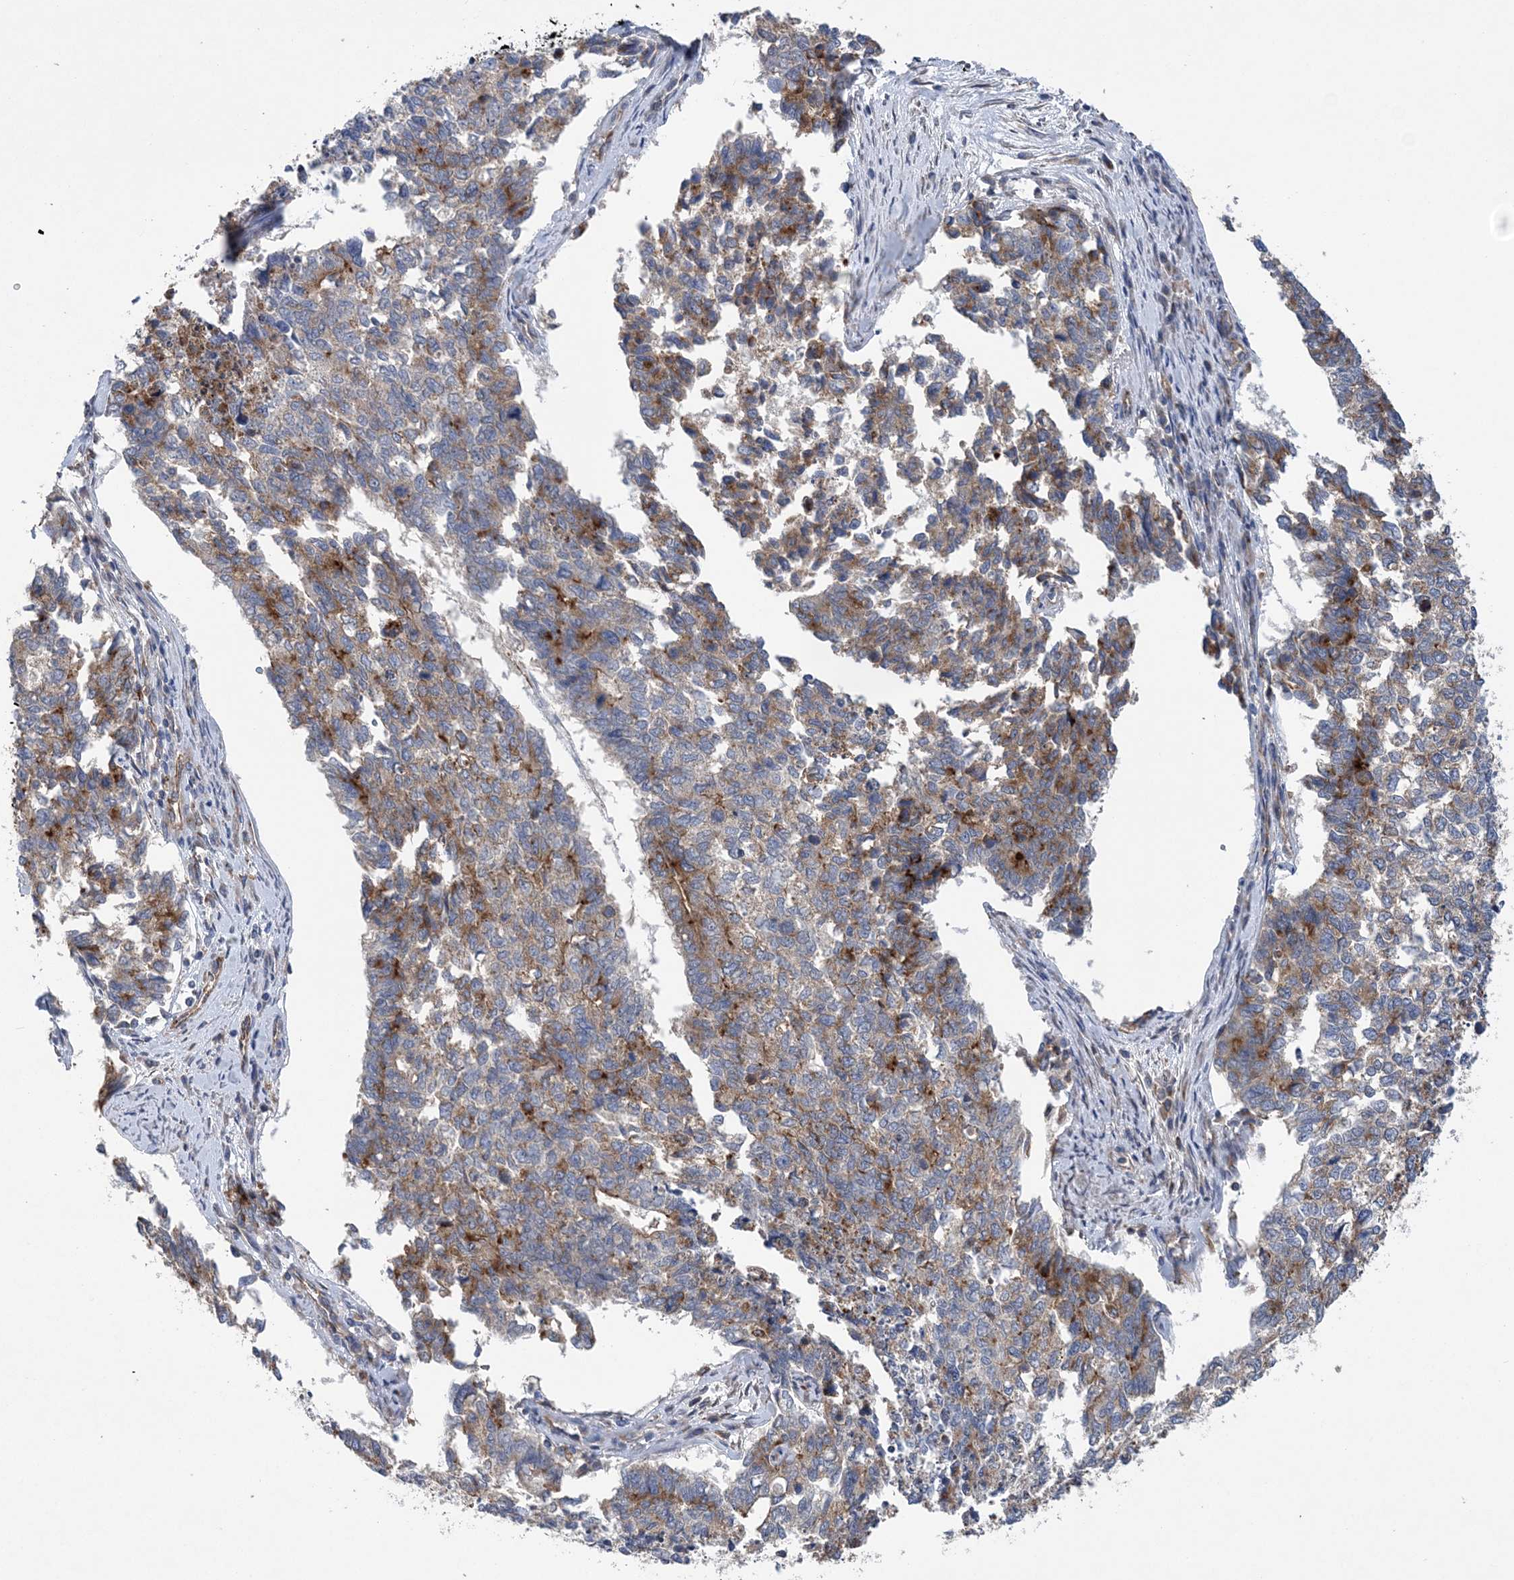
{"staining": {"intensity": "moderate", "quantity": "<25%", "location": "cytoplasmic/membranous"}, "tissue": "cervical cancer", "cell_type": "Tumor cells", "image_type": "cancer", "snomed": [{"axis": "morphology", "description": "Squamous cell carcinoma, NOS"}, {"axis": "topography", "description": "Cervix"}], "caption": "Brown immunohistochemical staining in cervical cancer (squamous cell carcinoma) exhibits moderate cytoplasmic/membranous positivity in about <25% of tumor cells.", "gene": "PTTG1IP", "patient": {"sex": "female", "age": 63}}